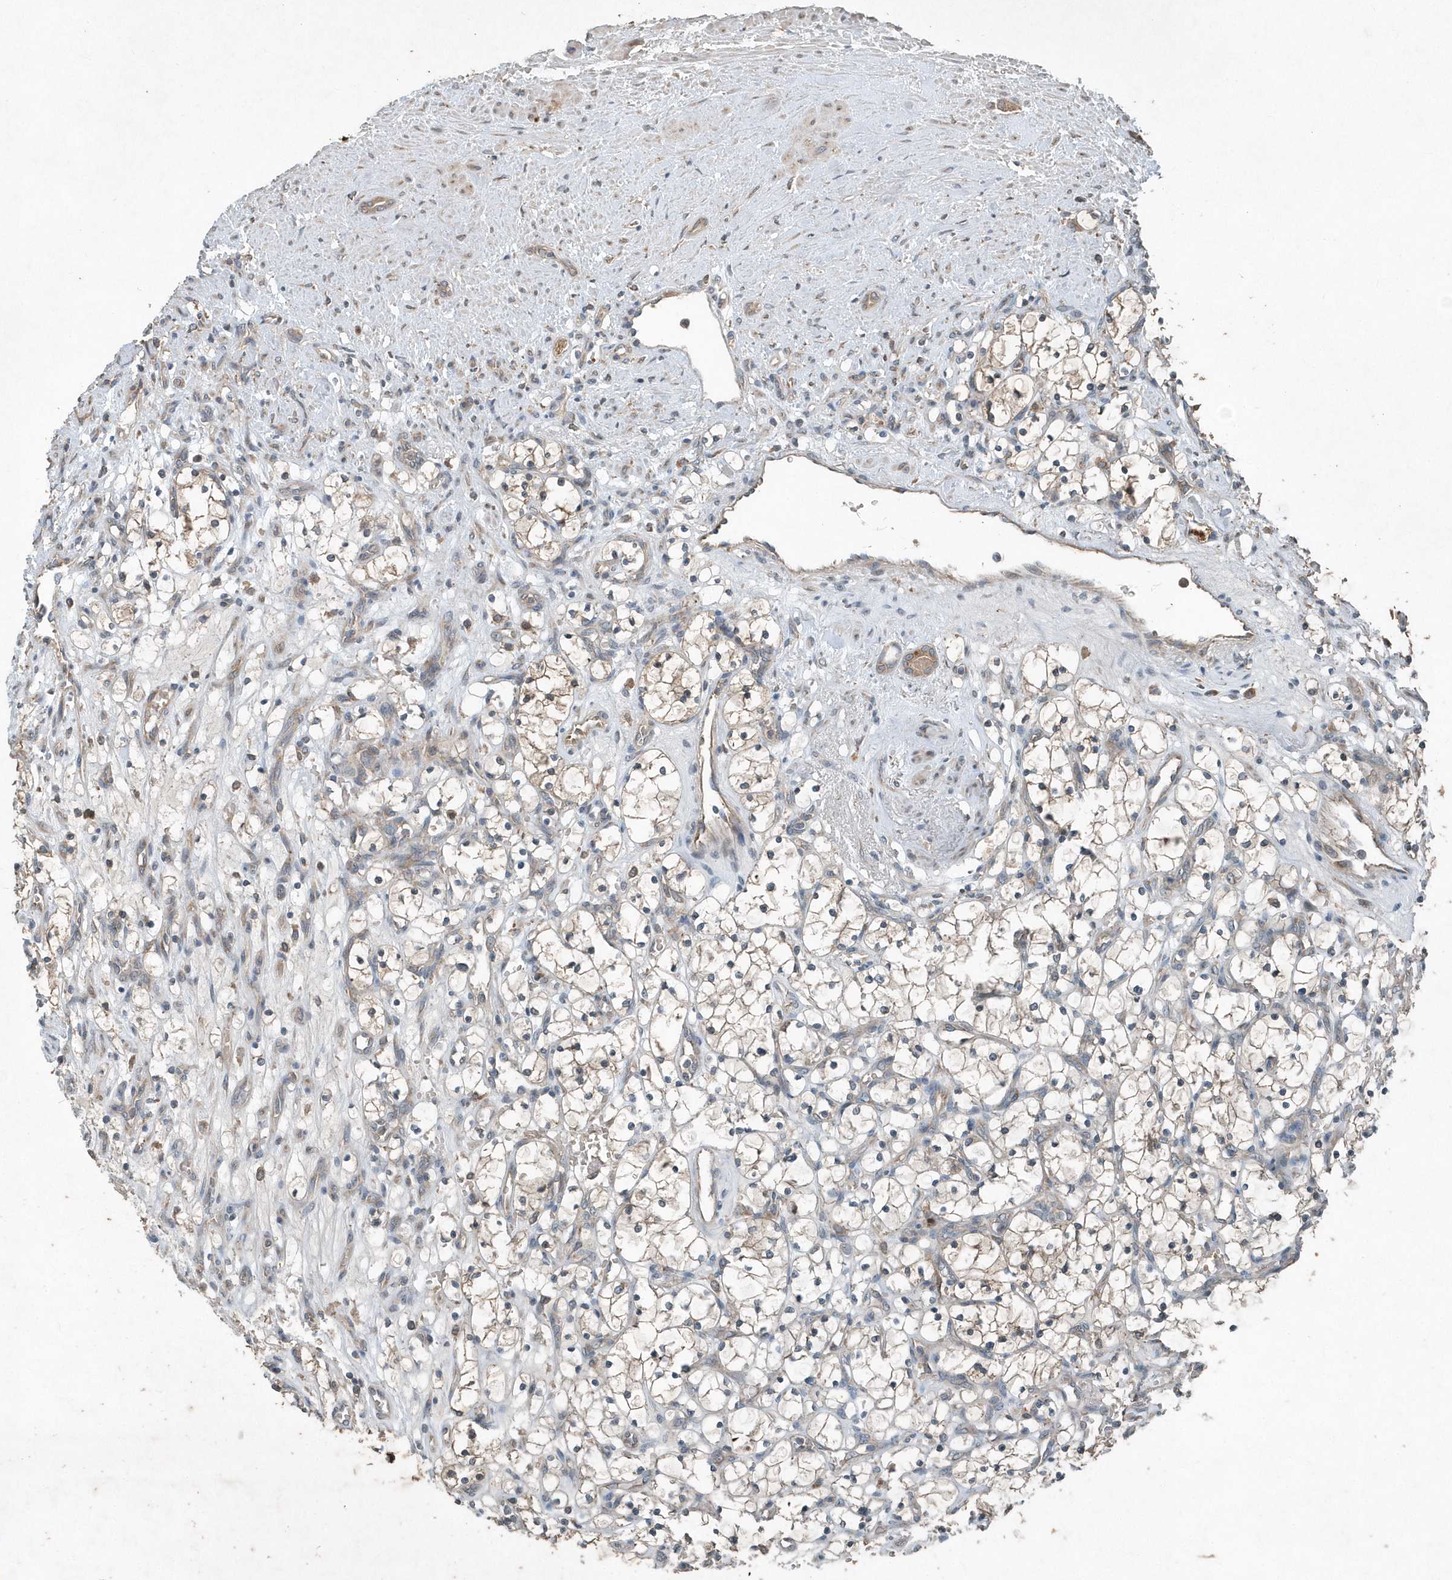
{"staining": {"intensity": "weak", "quantity": "25%-75%", "location": "cytoplasmic/membranous"}, "tissue": "renal cancer", "cell_type": "Tumor cells", "image_type": "cancer", "snomed": [{"axis": "morphology", "description": "Adenocarcinoma, NOS"}, {"axis": "topography", "description": "Kidney"}], "caption": "Adenocarcinoma (renal) was stained to show a protein in brown. There is low levels of weak cytoplasmic/membranous staining in approximately 25%-75% of tumor cells.", "gene": "SCFD2", "patient": {"sex": "female", "age": 69}}